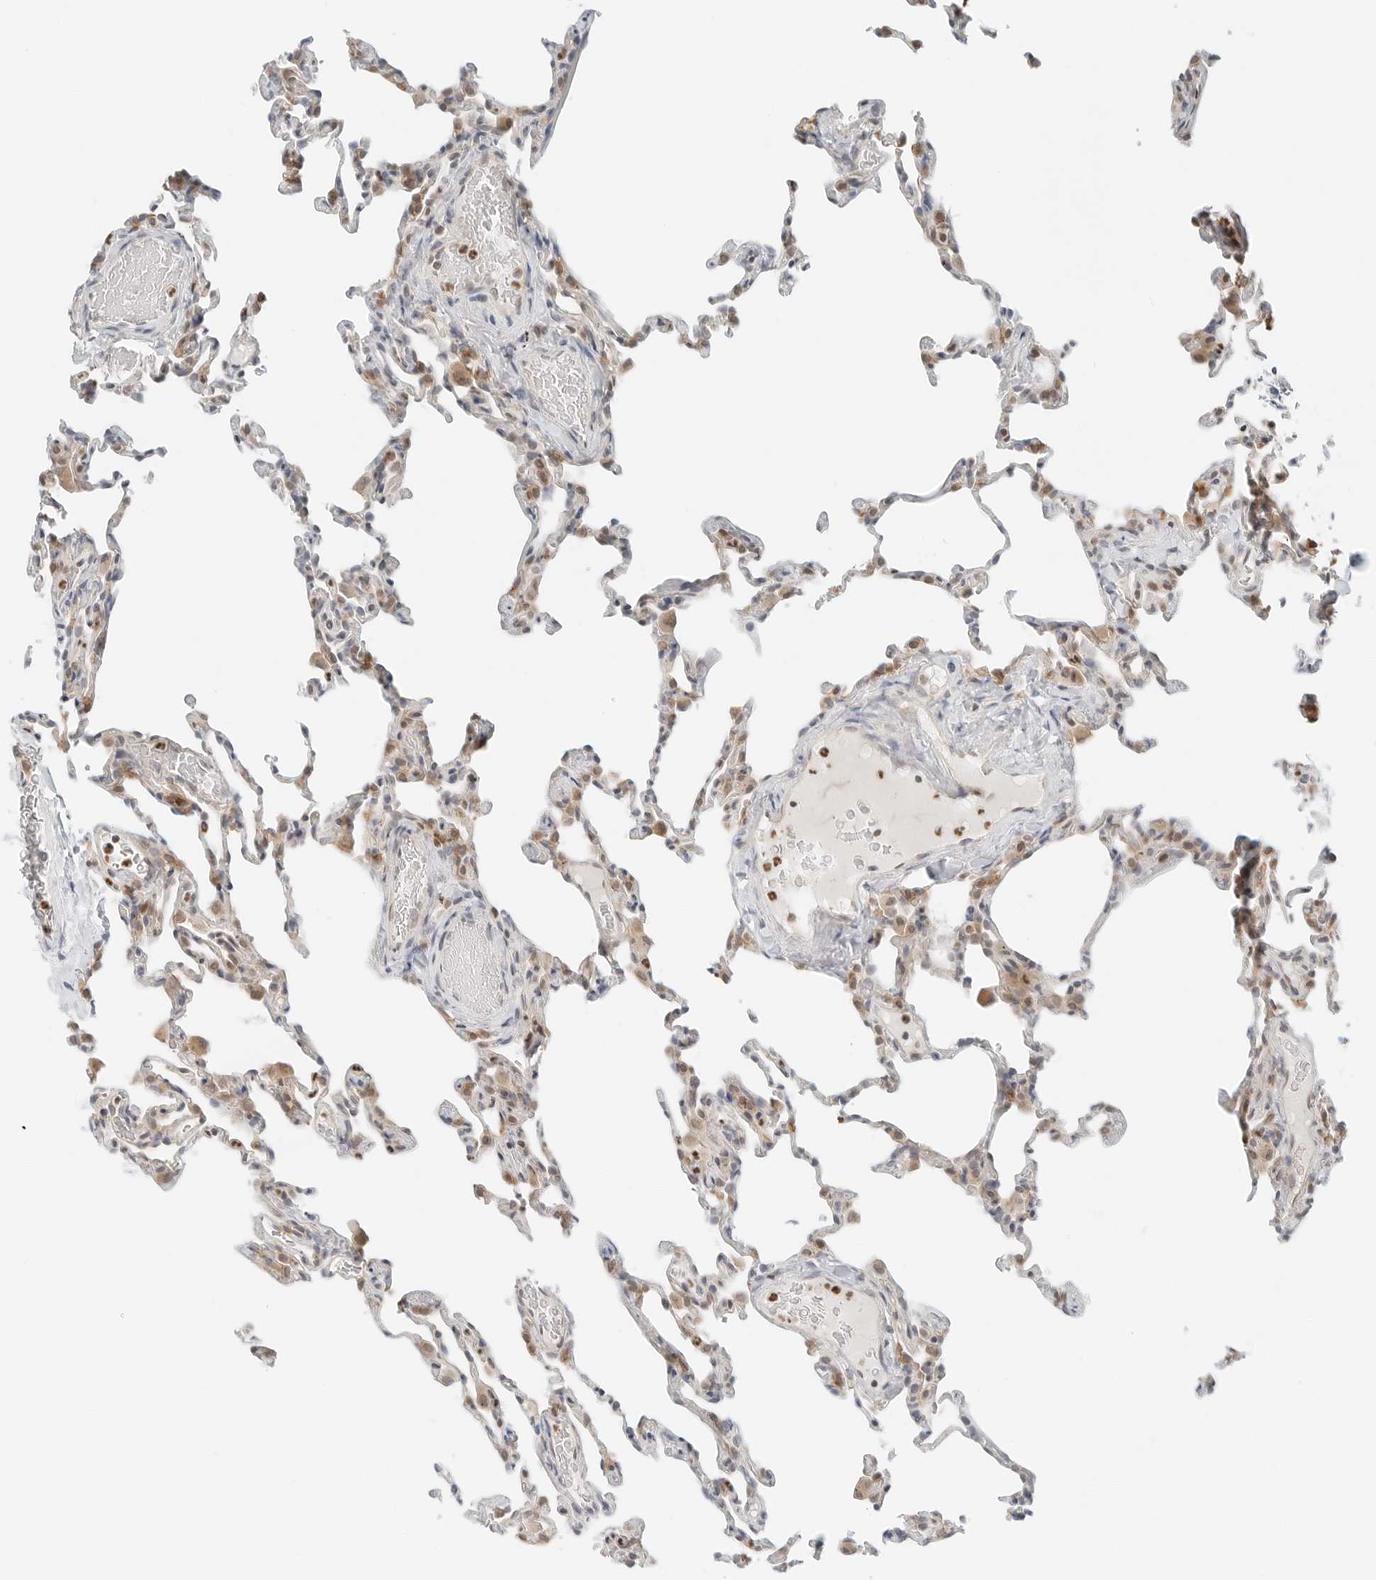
{"staining": {"intensity": "weak", "quantity": "<25%", "location": "cytoplasmic/membranous"}, "tissue": "lung", "cell_type": "Alveolar cells", "image_type": "normal", "snomed": [{"axis": "morphology", "description": "Normal tissue, NOS"}, {"axis": "topography", "description": "Lung"}], "caption": "A high-resolution micrograph shows IHC staining of benign lung, which demonstrates no significant staining in alveolar cells. (Stains: DAB (3,3'-diaminobenzidine) immunohistochemistry with hematoxylin counter stain, Microscopy: brightfield microscopy at high magnification).", "gene": "IQCC", "patient": {"sex": "male", "age": 20}}